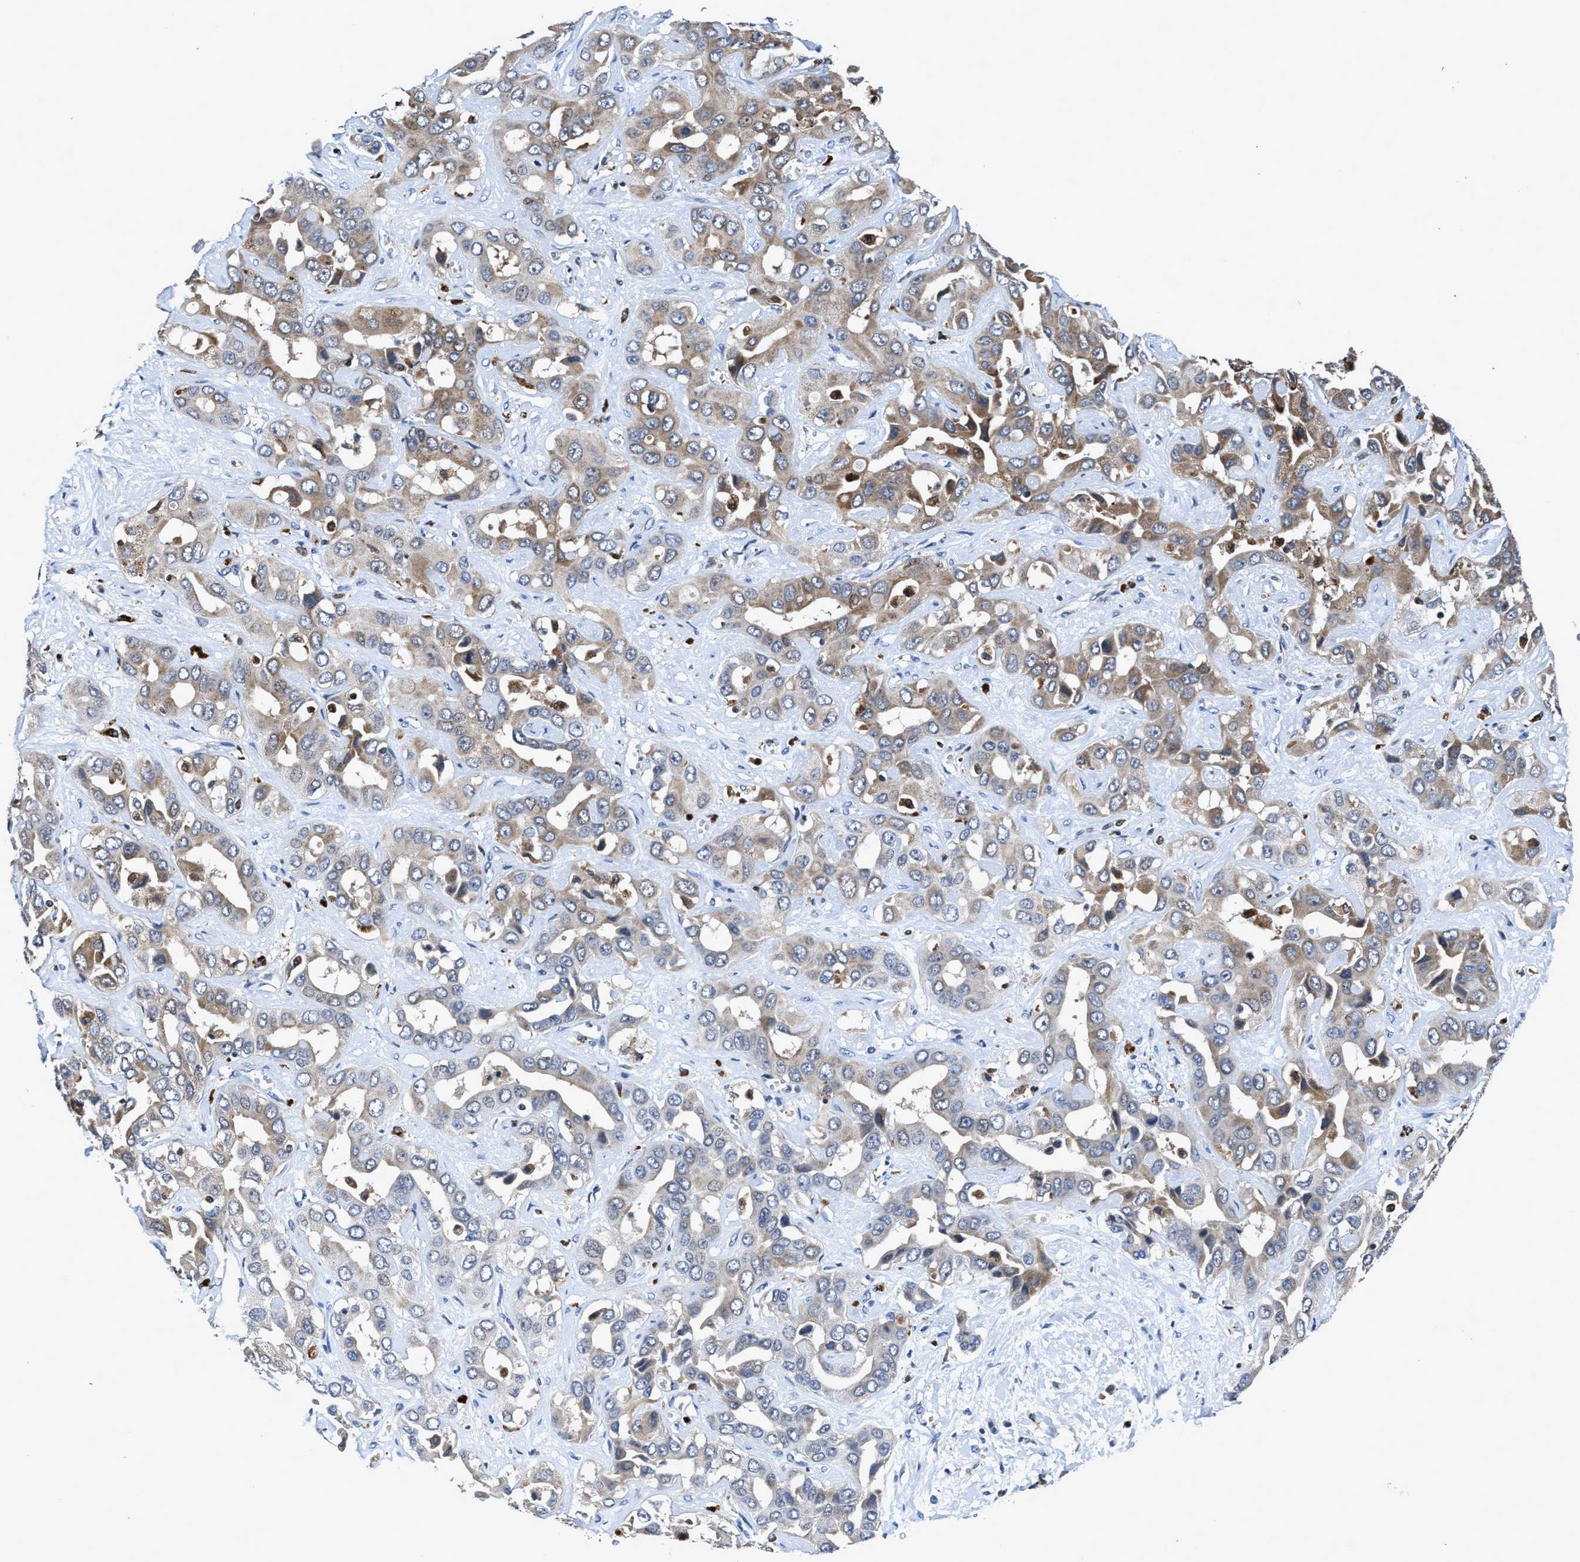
{"staining": {"intensity": "moderate", "quantity": "<25%", "location": "cytoplasmic/membranous"}, "tissue": "liver cancer", "cell_type": "Tumor cells", "image_type": "cancer", "snomed": [{"axis": "morphology", "description": "Cholangiocarcinoma"}, {"axis": "topography", "description": "Liver"}], "caption": "Immunohistochemistry (IHC) histopathology image of liver cancer stained for a protein (brown), which shows low levels of moderate cytoplasmic/membranous expression in about <25% of tumor cells.", "gene": "RGS10", "patient": {"sex": "female", "age": 52}}